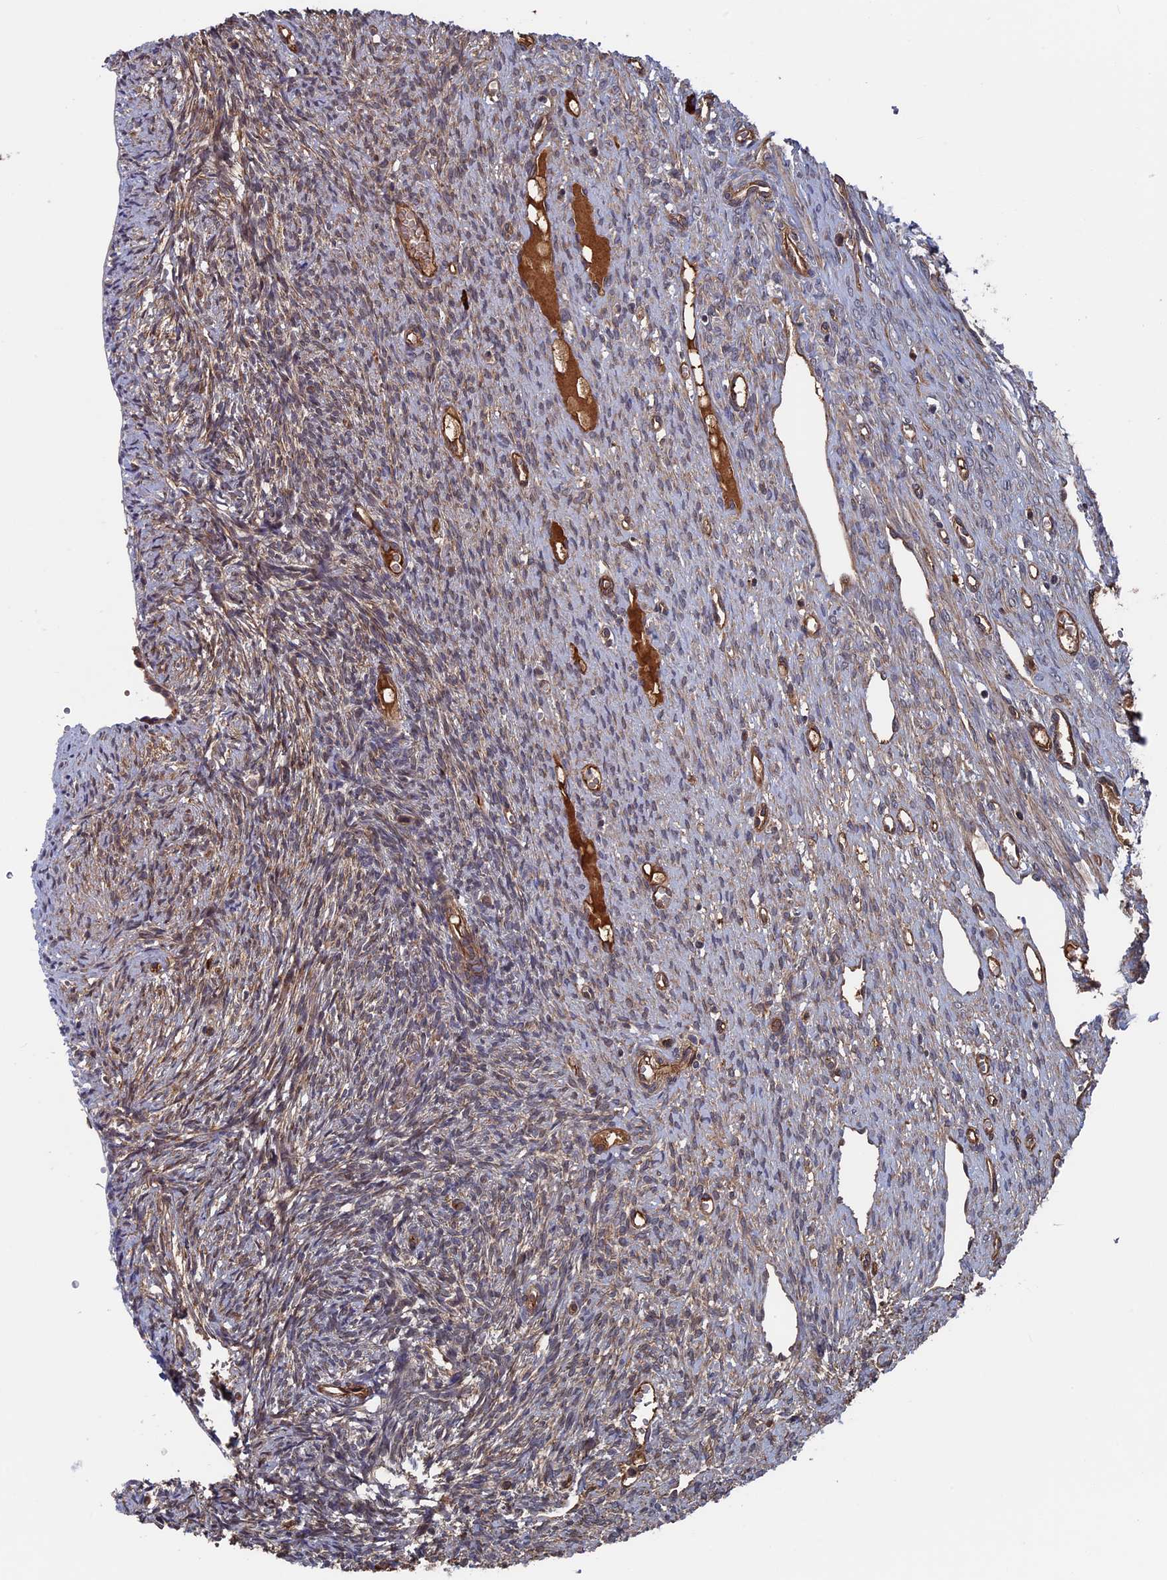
{"staining": {"intensity": "weak", "quantity": "25%-75%", "location": "cytoplasmic/membranous"}, "tissue": "ovary", "cell_type": "Ovarian stroma cells", "image_type": "normal", "snomed": [{"axis": "morphology", "description": "Normal tissue, NOS"}, {"axis": "topography", "description": "Ovary"}], "caption": "IHC photomicrograph of normal ovary stained for a protein (brown), which displays low levels of weak cytoplasmic/membranous positivity in approximately 25%-75% of ovarian stroma cells.", "gene": "RPUSD1", "patient": {"sex": "female", "age": 51}}